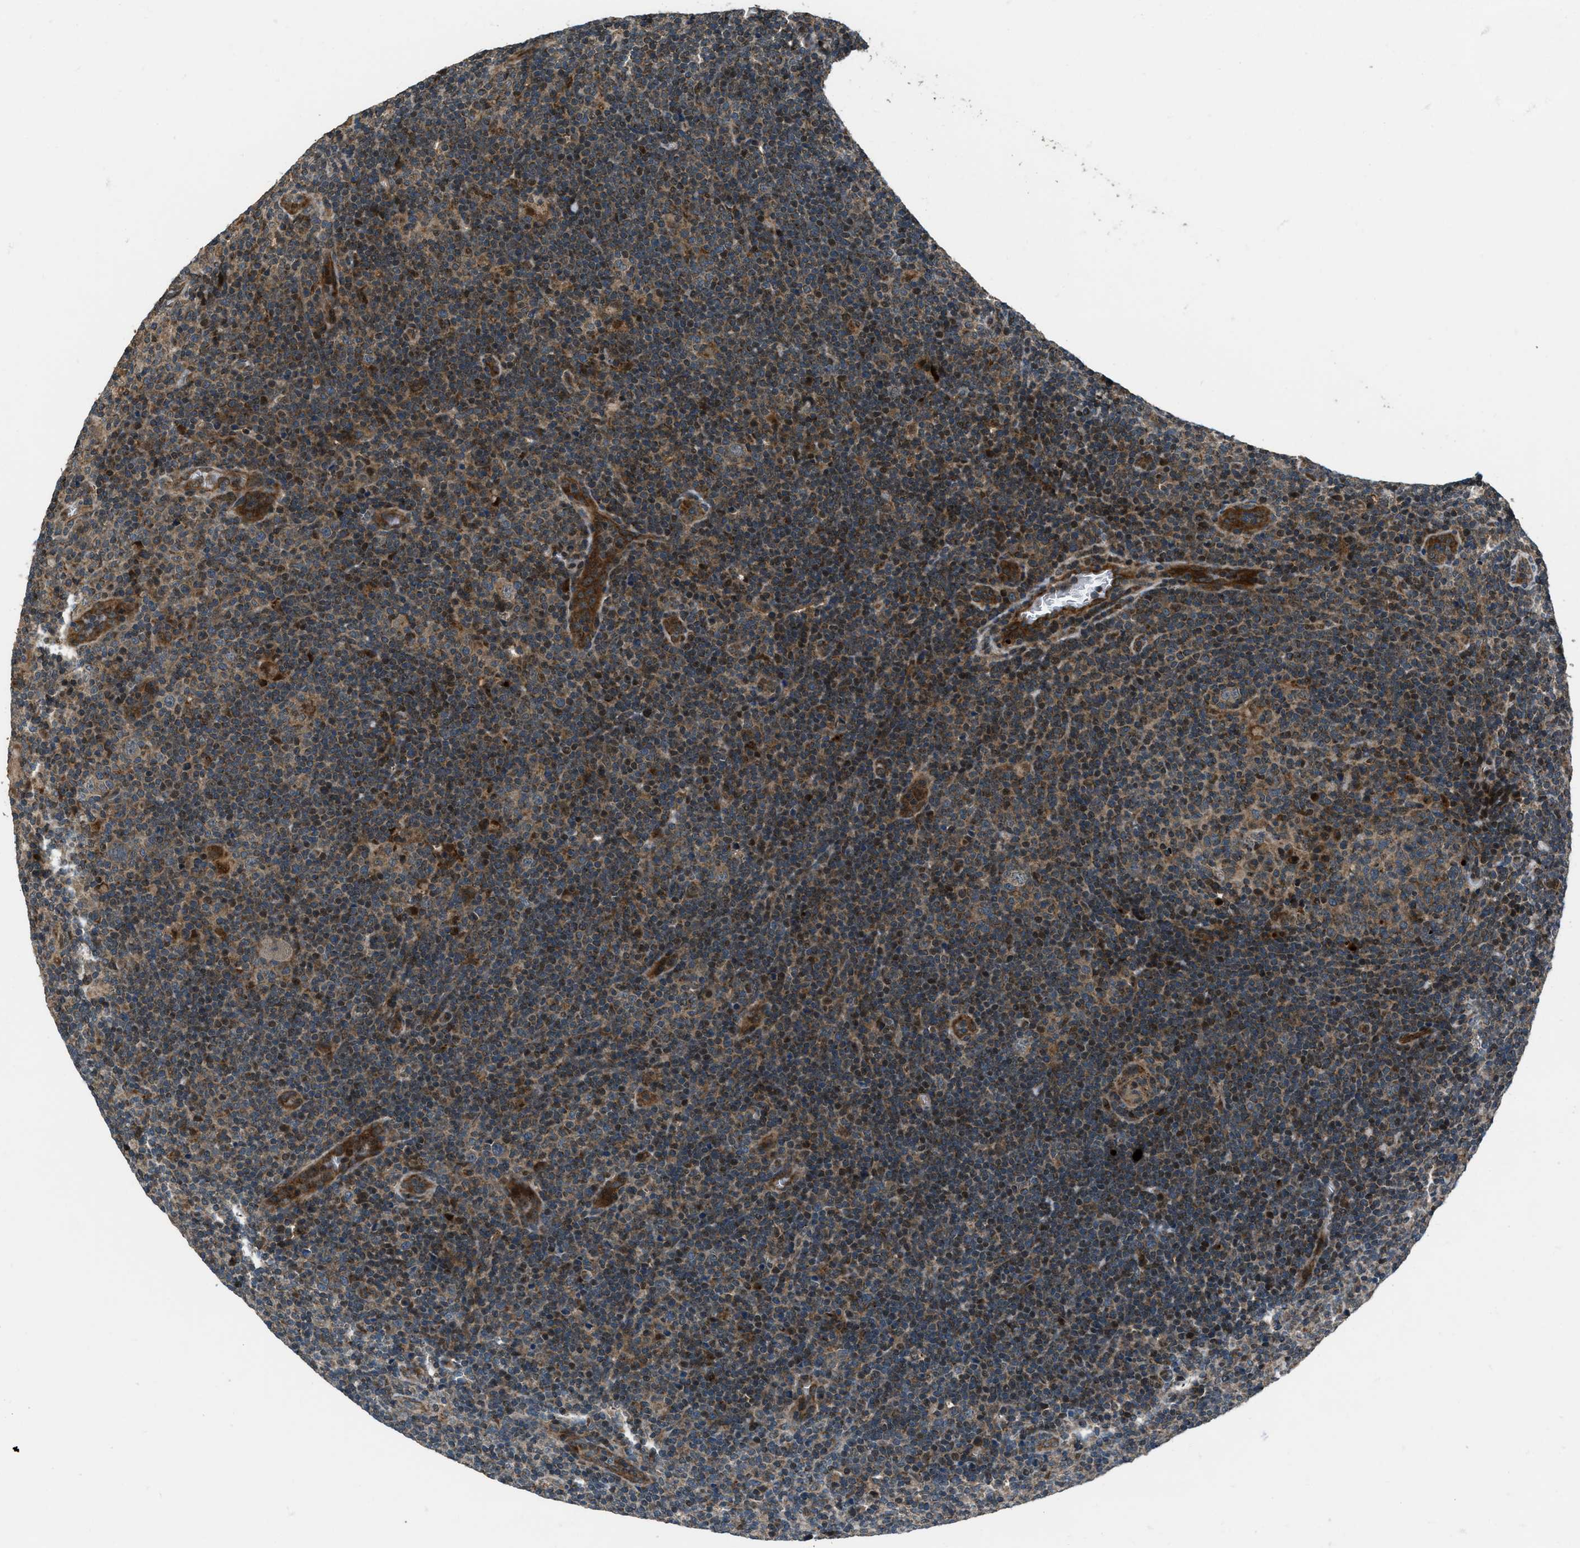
{"staining": {"intensity": "weak", "quantity": ">75%", "location": "cytoplasmic/membranous"}, "tissue": "lymphoma", "cell_type": "Tumor cells", "image_type": "cancer", "snomed": [{"axis": "morphology", "description": "Hodgkin's disease, NOS"}, {"axis": "topography", "description": "Lymph node"}], "caption": "Protein expression by IHC reveals weak cytoplasmic/membranous expression in about >75% of tumor cells in Hodgkin's disease. Using DAB (brown) and hematoxylin (blue) stains, captured at high magnification using brightfield microscopy.", "gene": "IRAK4", "patient": {"sex": "female", "age": 57}}